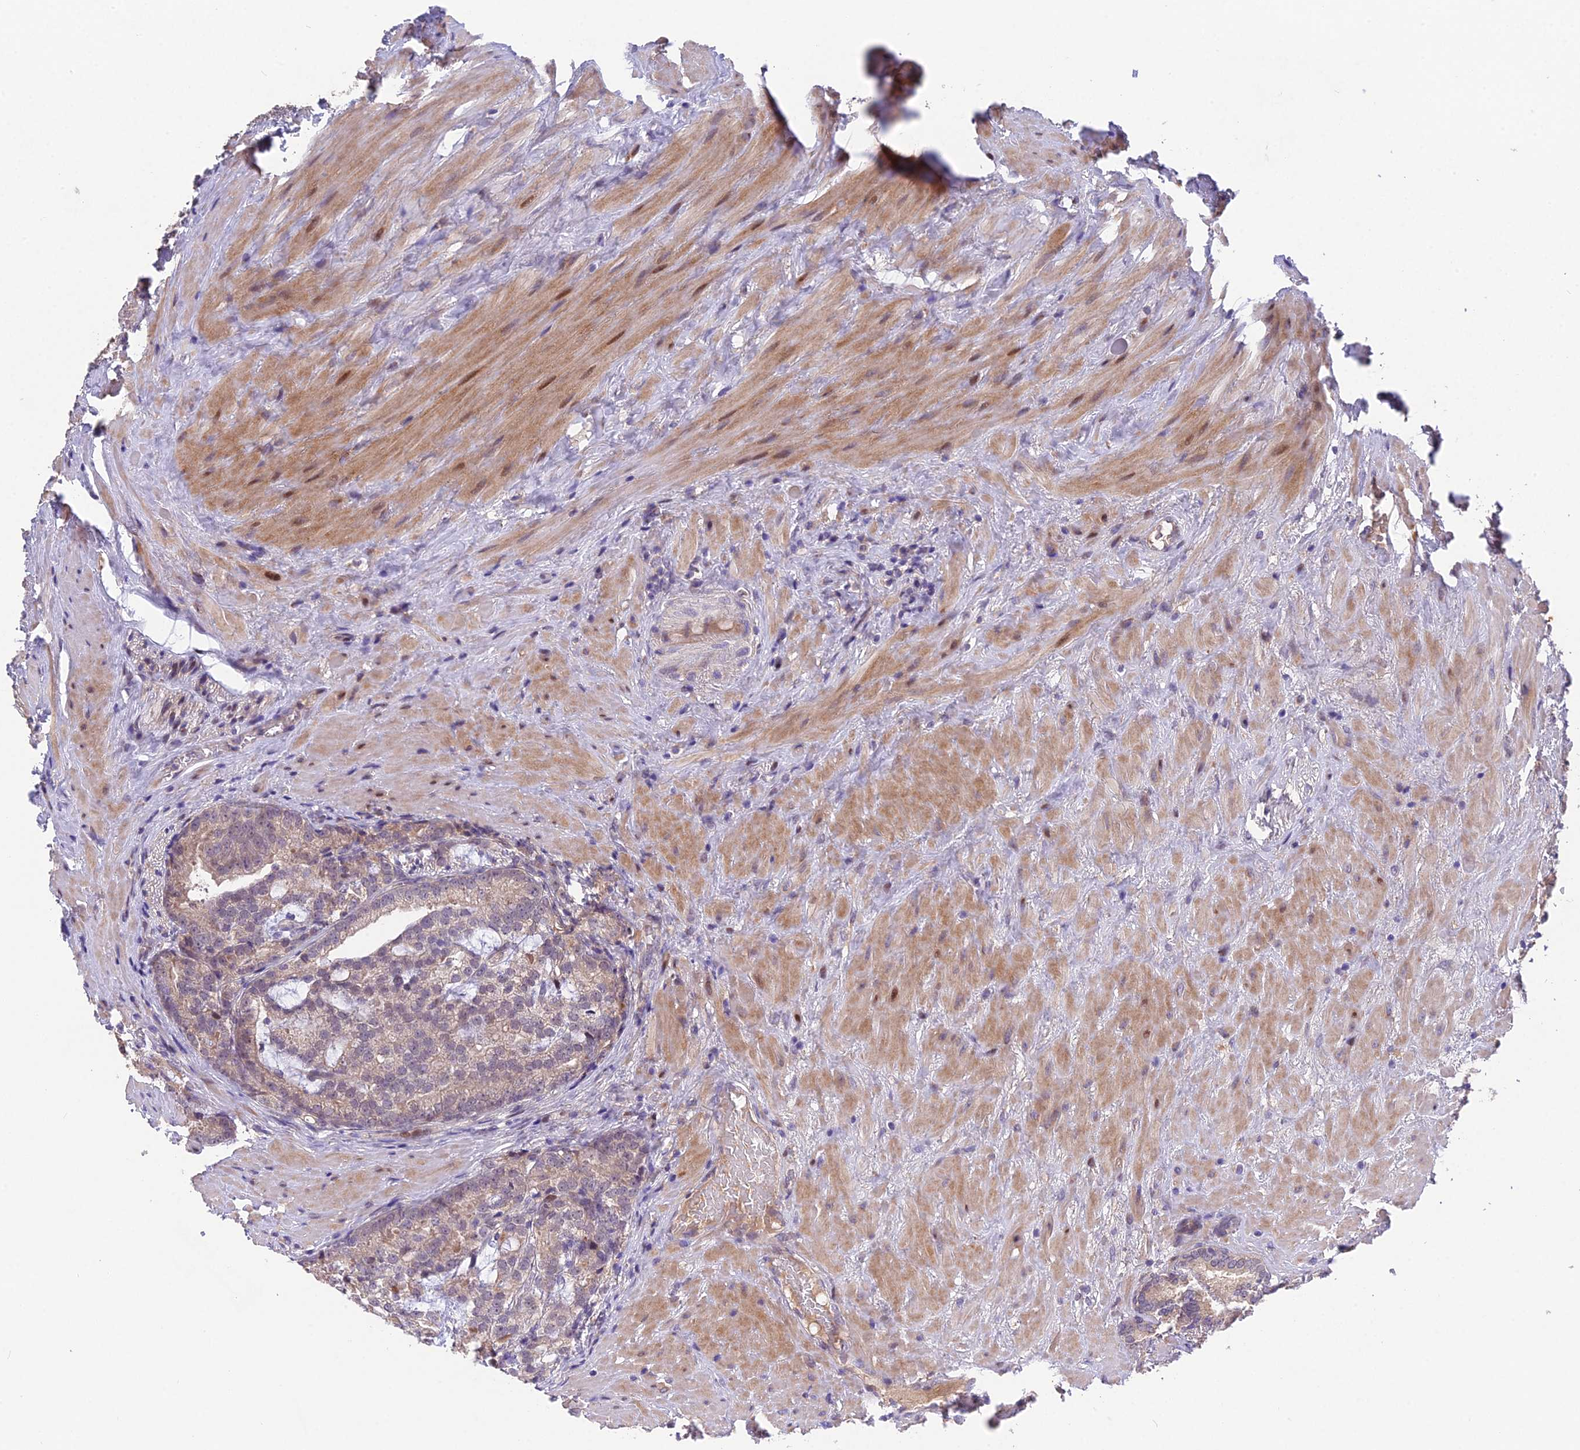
{"staining": {"intensity": "negative", "quantity": "none", "location": "none"}, "tissue": "prostate cancer", "cell_type": "Tumor cells", "image_type": "cancer", "snomed": [{"axis": "morphology", "description": "Adenocarcinoma, High grade"}, {"axis": "topography", "description": "Prostate"}], "caption": "DAB (3,3'-diaminobenzidine) immunohistochemical staining of high-grade adenocarcinoma (prostate) demonstrates no significant positivity in tumor cells. (DAB (3,3'-diaminobenzidine) IHC visualized using brightfield microscopy, high magnification).", "gene": "PUS10", "patient": {"sex": "male", "age": 69}}